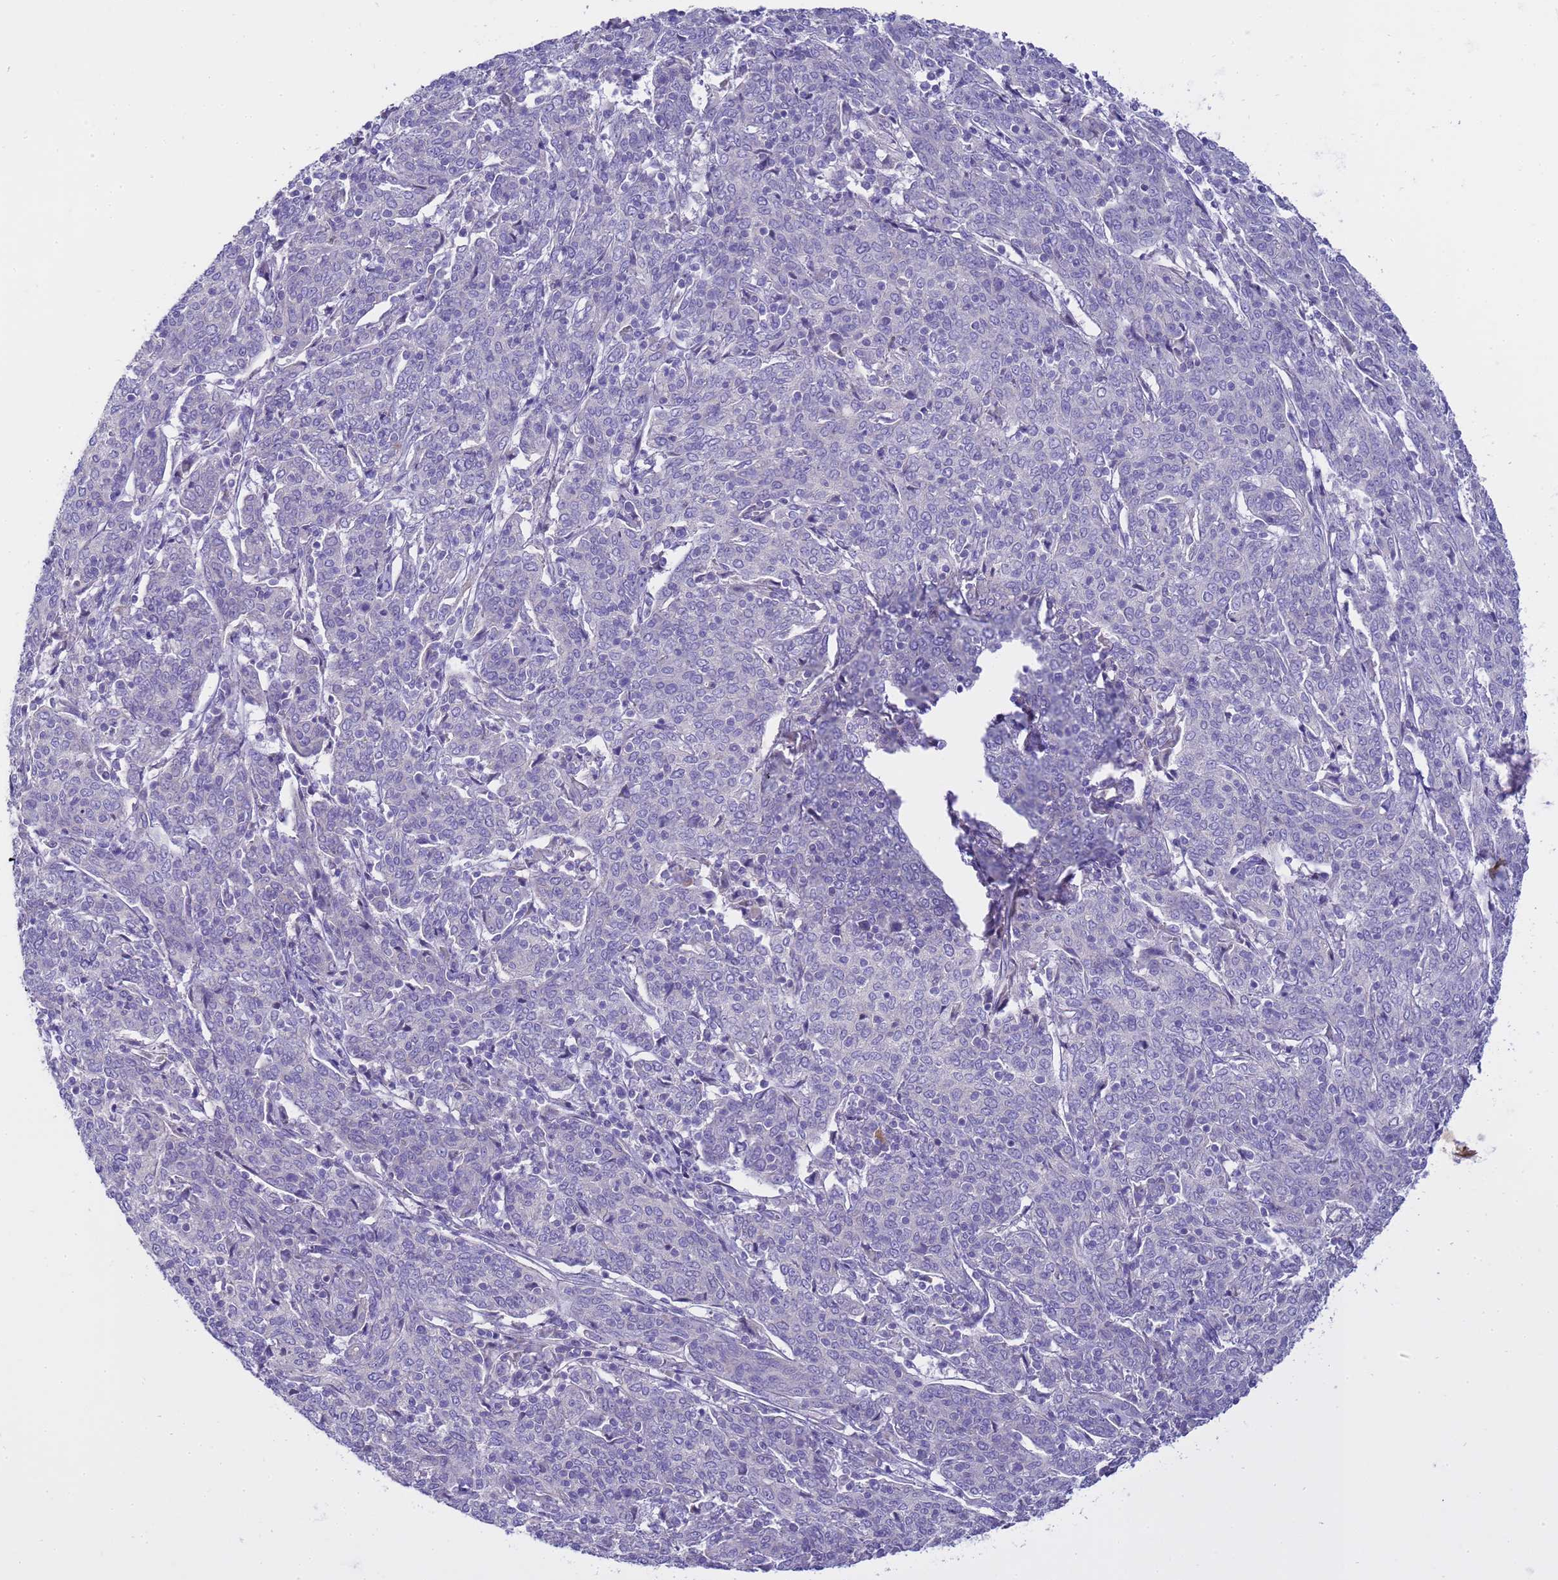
{"staining": {"intensity": "negative", "quantity": "none", "location": "none"}, "tissue": "cervical cancer", "cell_type": "Tumor cells", "image_type": "cancer", "snomed": [{"axis": "morphology", "description": "Squamous cell carcinoma, NOS"}, {"axis": "topography", "description": "Cervix"}], "caption": "Tumor cells are negative for brown protein staining in cervical squamous cell carcinoma.", "gene": "RIPPLY2", "patient": {"sex": "female", "age": 67}}